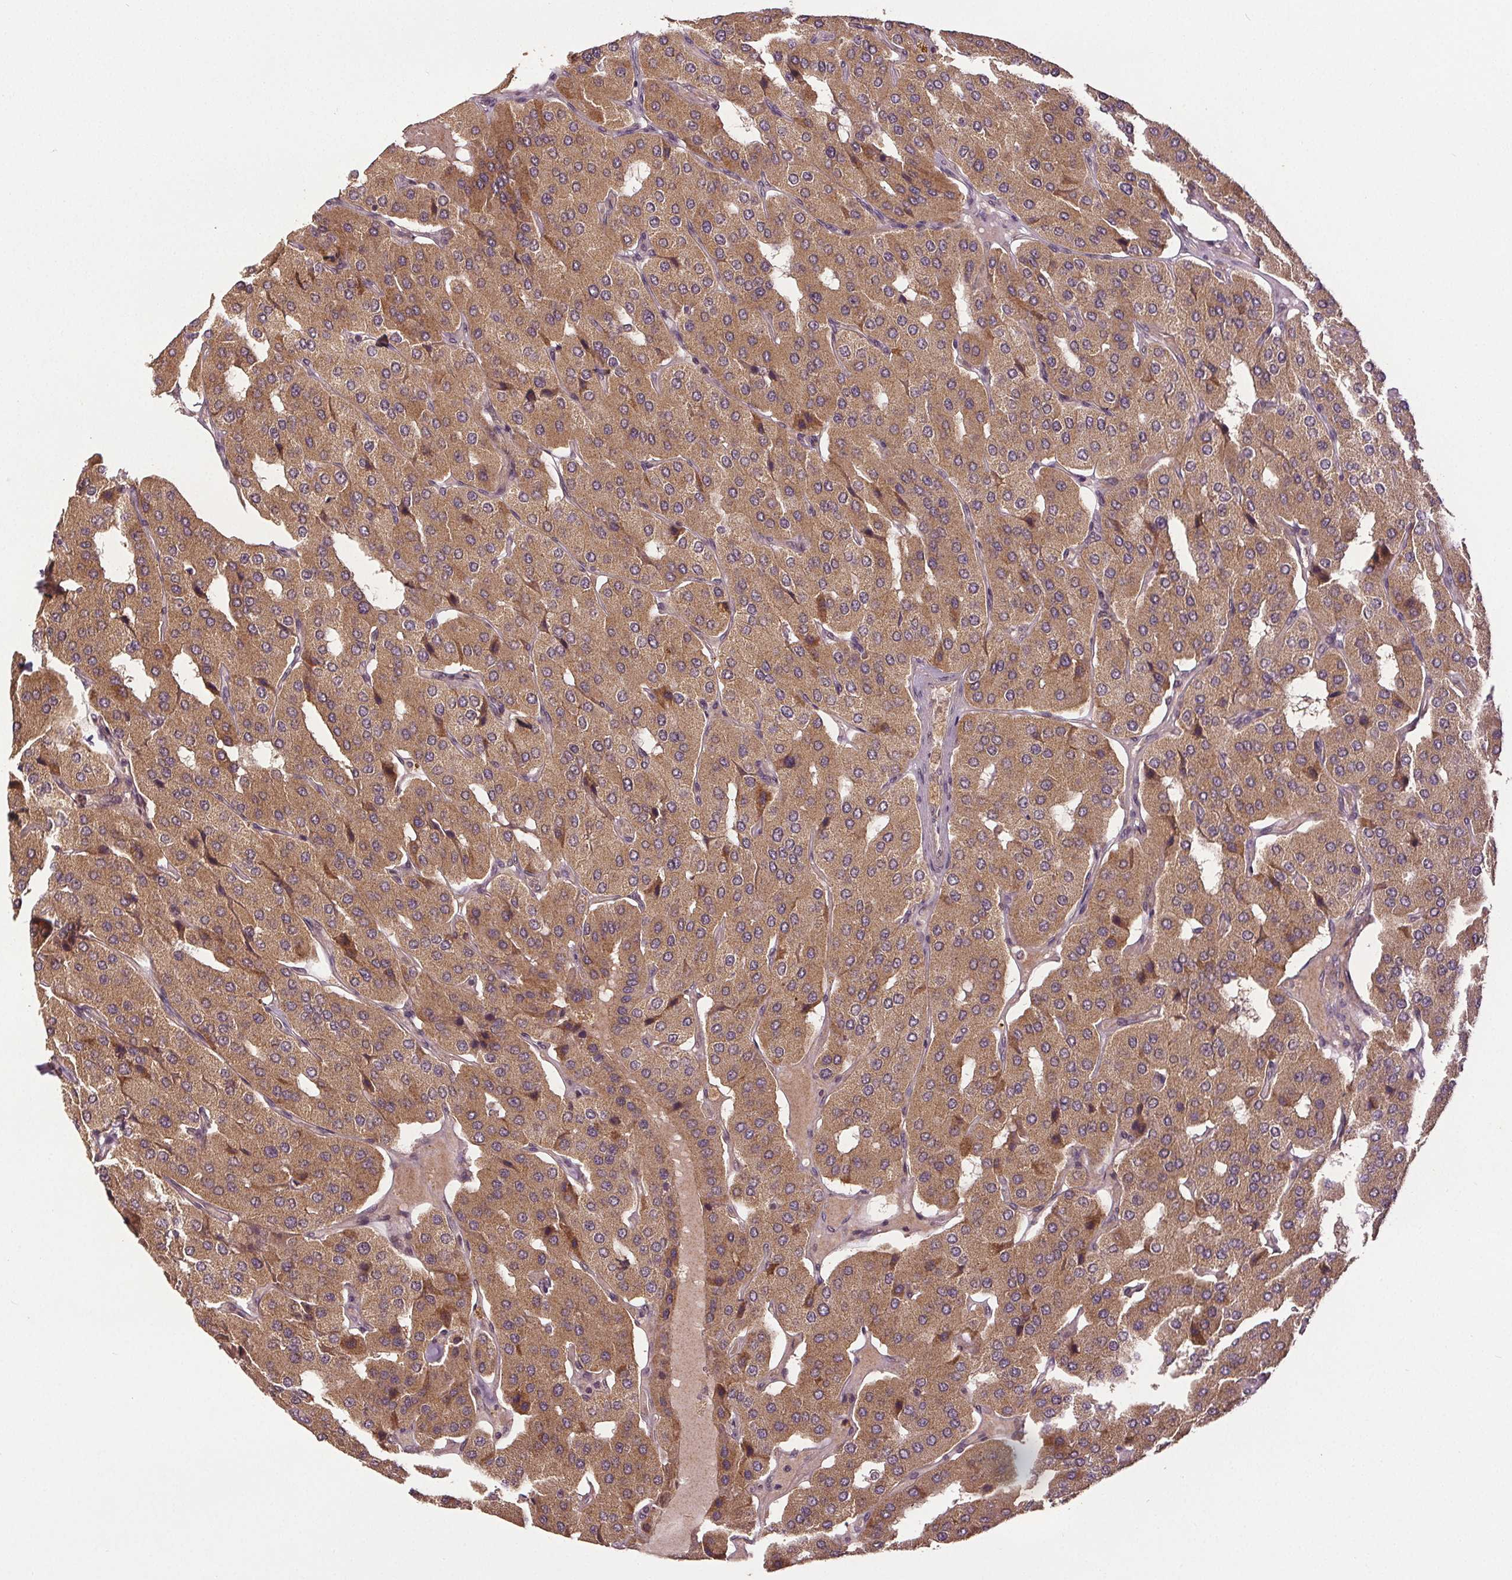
{"staining": {"intensity": "moderate", "quantity": ">75%", "location": "cytoplasmic/membranous"}, "tissue": "parathyroid gland", "cell_type": "Glandular cells", "image_type": "normal", "snomed": [{"axis": "morphology", "description": "Normal tissue, NOS"}, {"axis": "morphology", "description": "Adenoma, NOS"}, {"axis": "topography", "description": "Parathyroid gland"}], "caption": "Immunohistochemical staining of normal parathyroid gland displays moderate cytoplasmic/membranous protein positivity in approximately >75% of glandular cells. (DAB (3,3'-diaminobenzidine) IHC with brightfield microscopy, high magnification).", "gene": "EPHB3", "patient": {"sex": "female", "age": 86}}